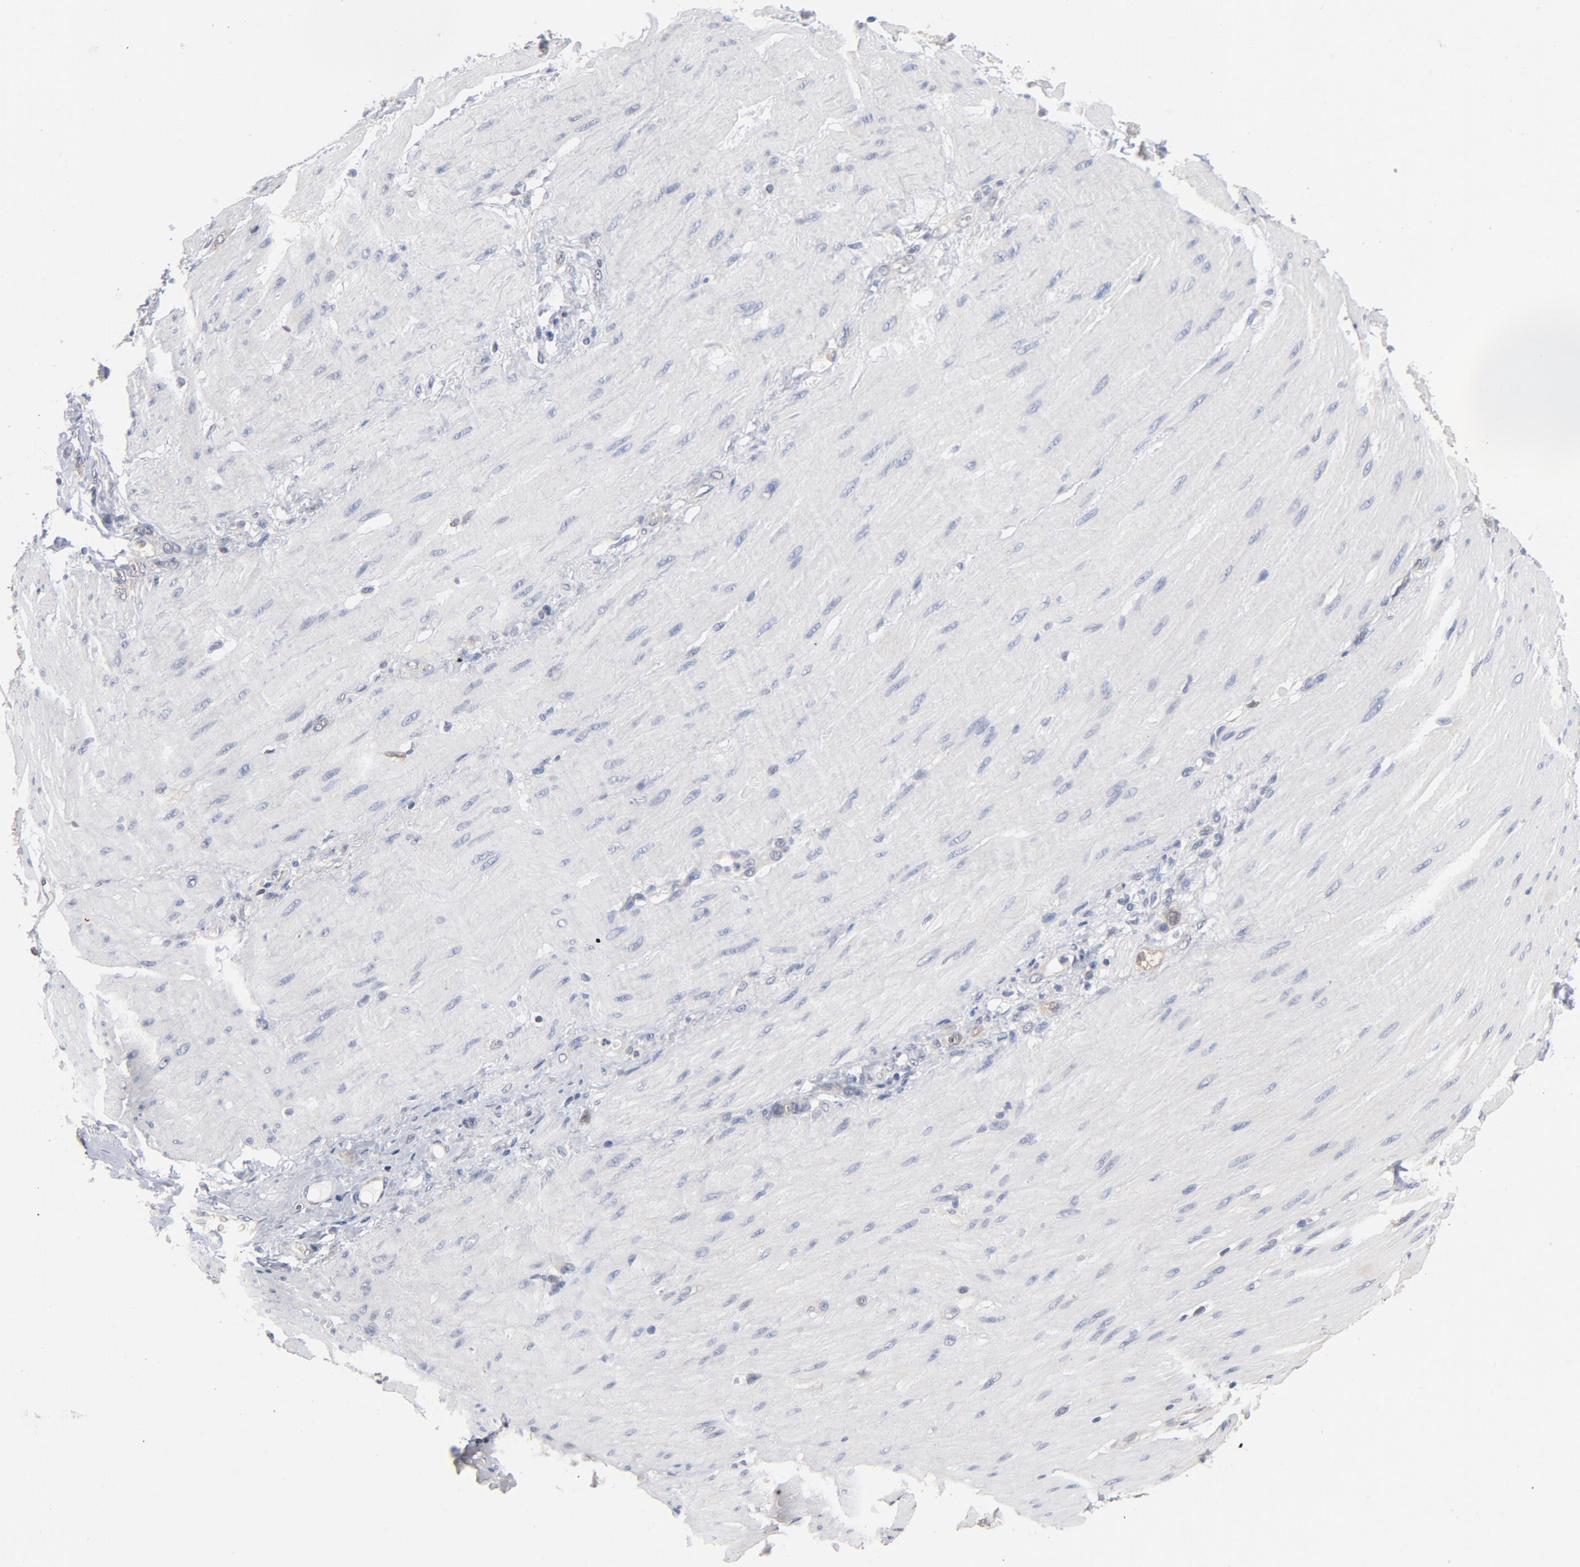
{"staining": {"intensity": "weak", "quantity": "<25%", "location": "cytoplasmic/membranous"}, "tissue": "stomach cancer", "cell_type": "Tumor cells", "image_type": "cancer", "snomed": [{"axis": "morphology", "description": "Normal tissue, NOS"}, {"axis": "morphology", "description": "Adenocarcinoma, NOS"}, {"axis": "topography", "description": "Stomach"}], "caption": "IHC histopathology image of human stomach cancer stained for a protein (brown), which shows no positivity in tumor cells. The staining is performed using DAB (3,3'-diaminobenzidine) brown chromogen with nuclei counter-stained in using hematoxylin.", "gene": "MIF", "patient": {"sex": "male", "age": 82}}